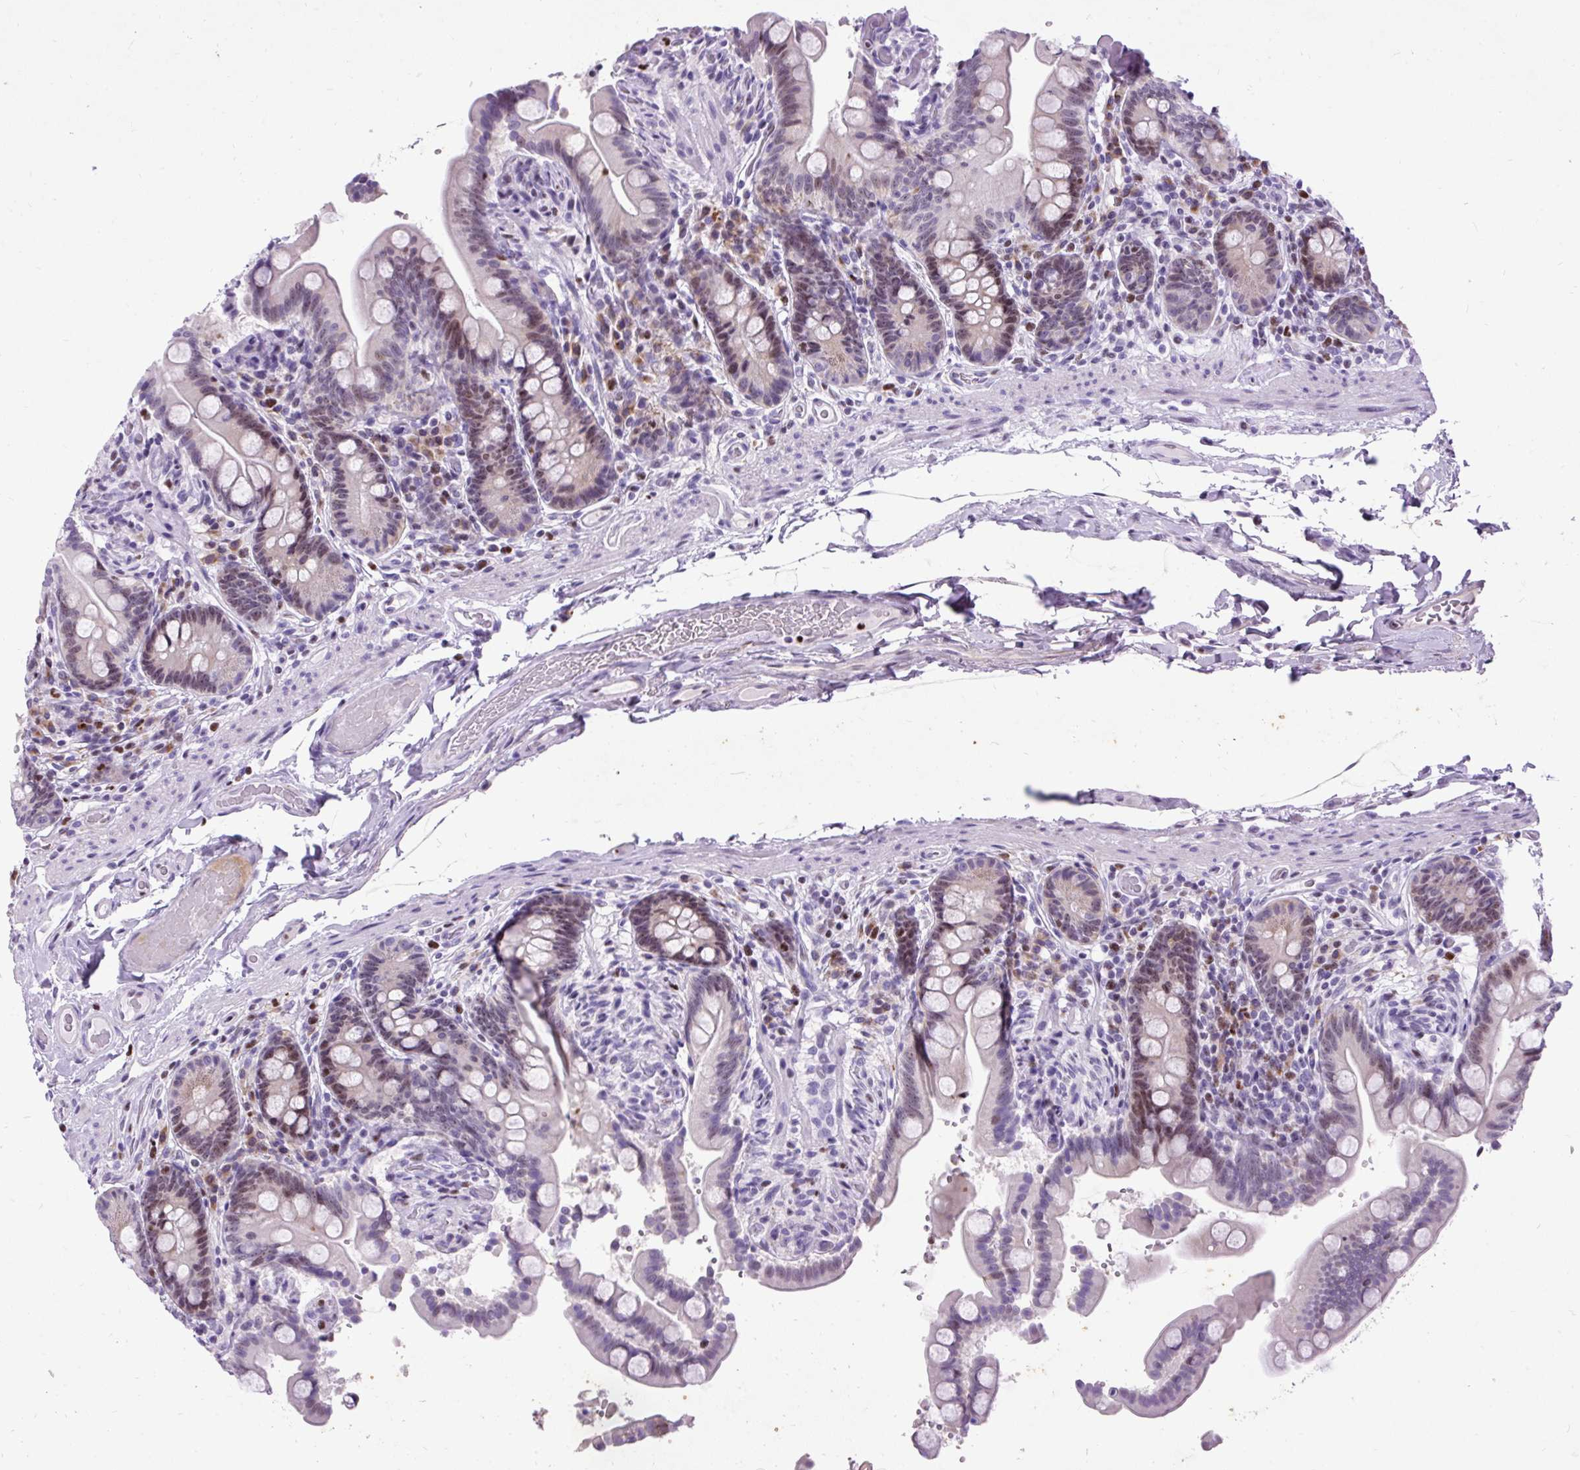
{"staining": {"intensity": "negative", "quantity": "none", "location": "none"}, "tissue": "colon", "cell_type": "Endothelial cells", "image_type": "normal", "snomed": [{"axis": "morphology", "description": "Normal tissue, NOS"}, {"axis": "topography", "description": "Smooth muscle"}, {"axis": "topography", "description": "Colon"}], "caption": "This is an immunohistochemistry (IHC) micrograph of benign colon. There is no staining in endothelial cells.", "gene": "SPC24", "patient": {"sex": "male", "age": 73}}